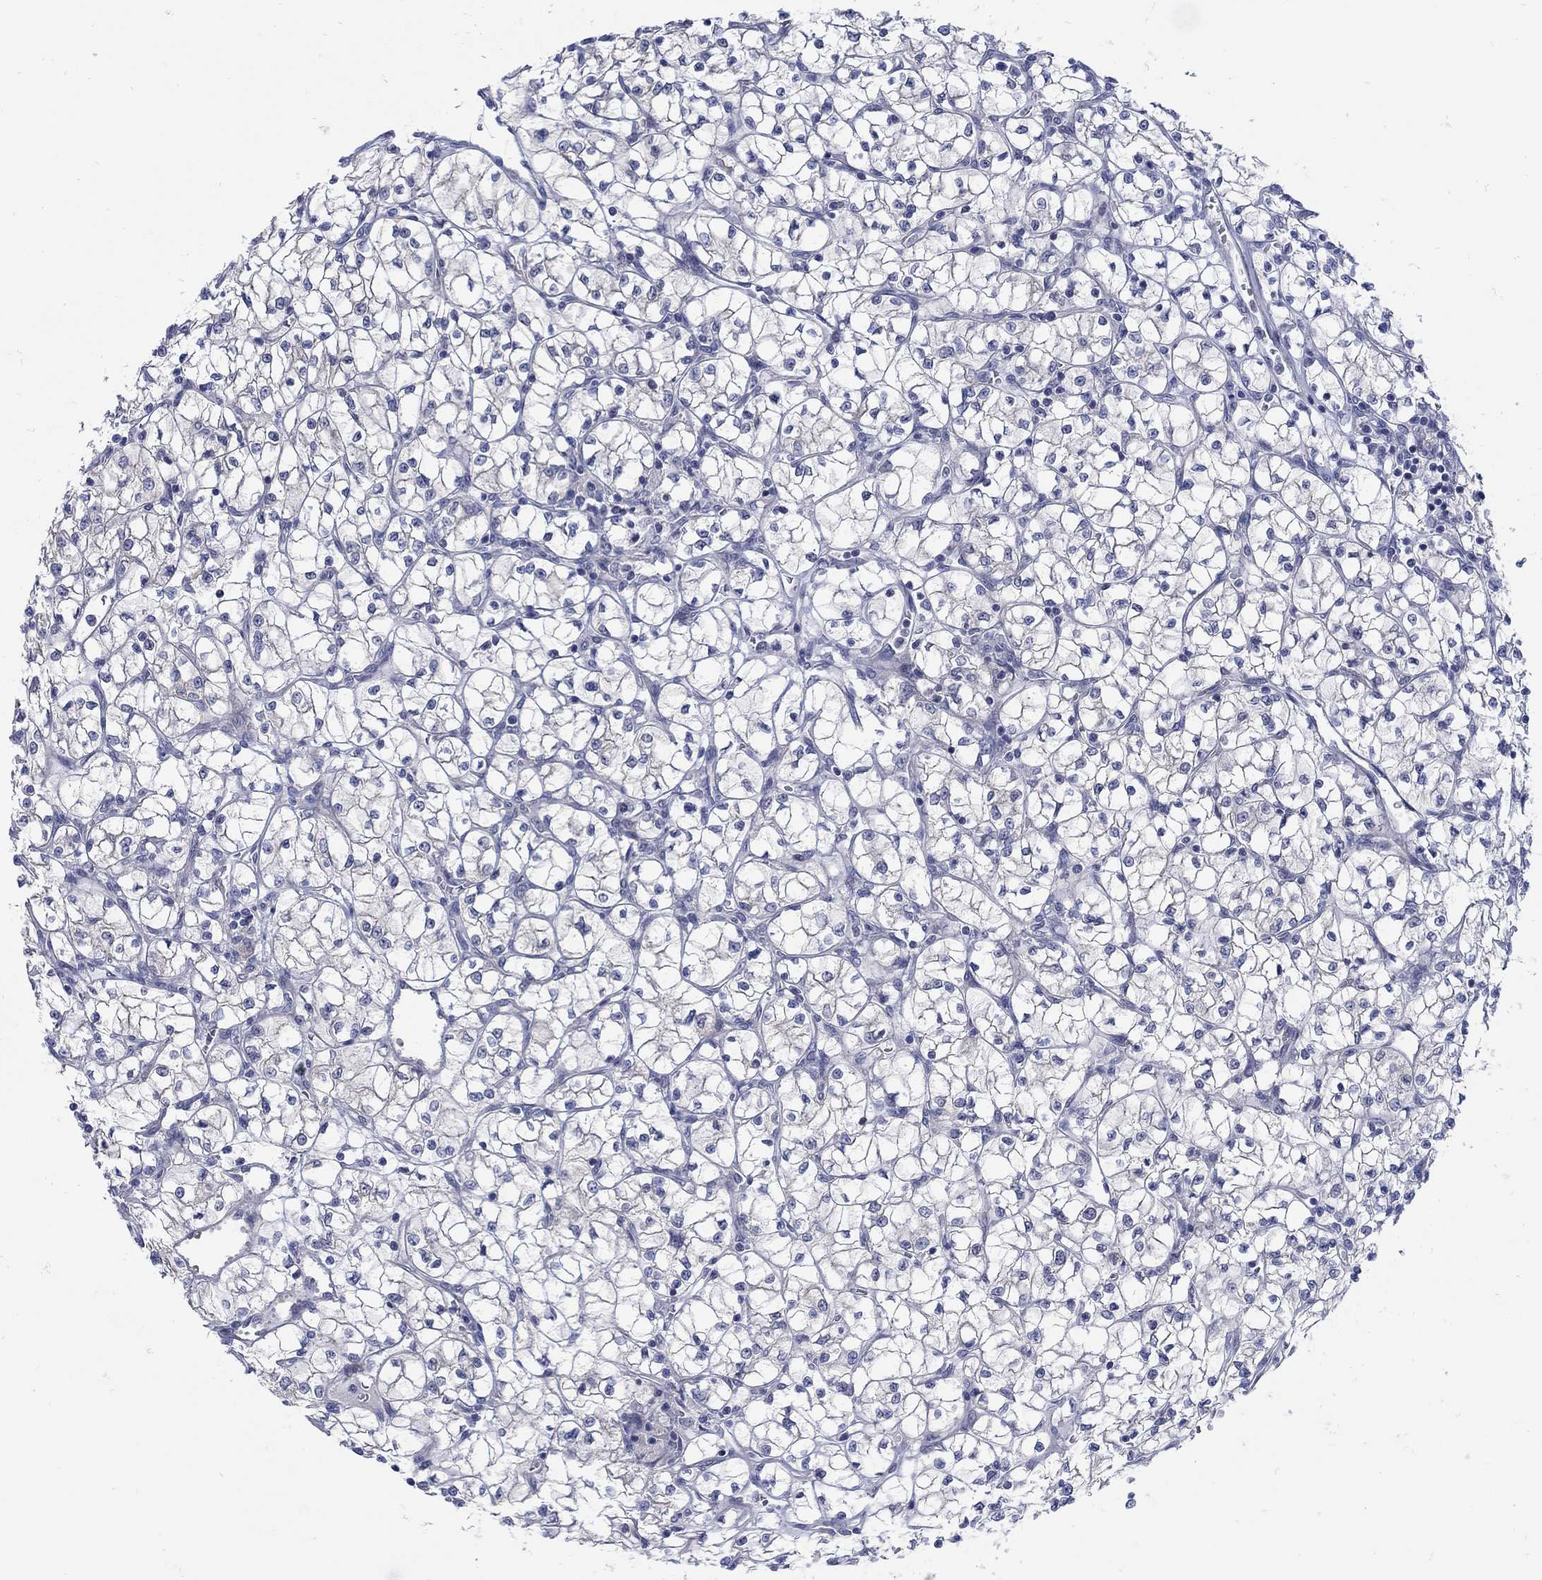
{"staining": {"intensity": "negative", "quantity": "none", "location": "none"}, "tissue": "renal cancer", "cell_type": "Tumor cells", "image_type": "cancer", "snomed": [{"axis": "morphology", "description": "Adenocarcinoma, NOS"}, {"axis": "topography", "description": "Kidney"}], "caption": "Immunohistochemical staining of adenocarcinoma (renal) exhibits no significant staining in tumor cells.", "gene": "SCN7A", "patient": {"sex": "female", "age": 64}}